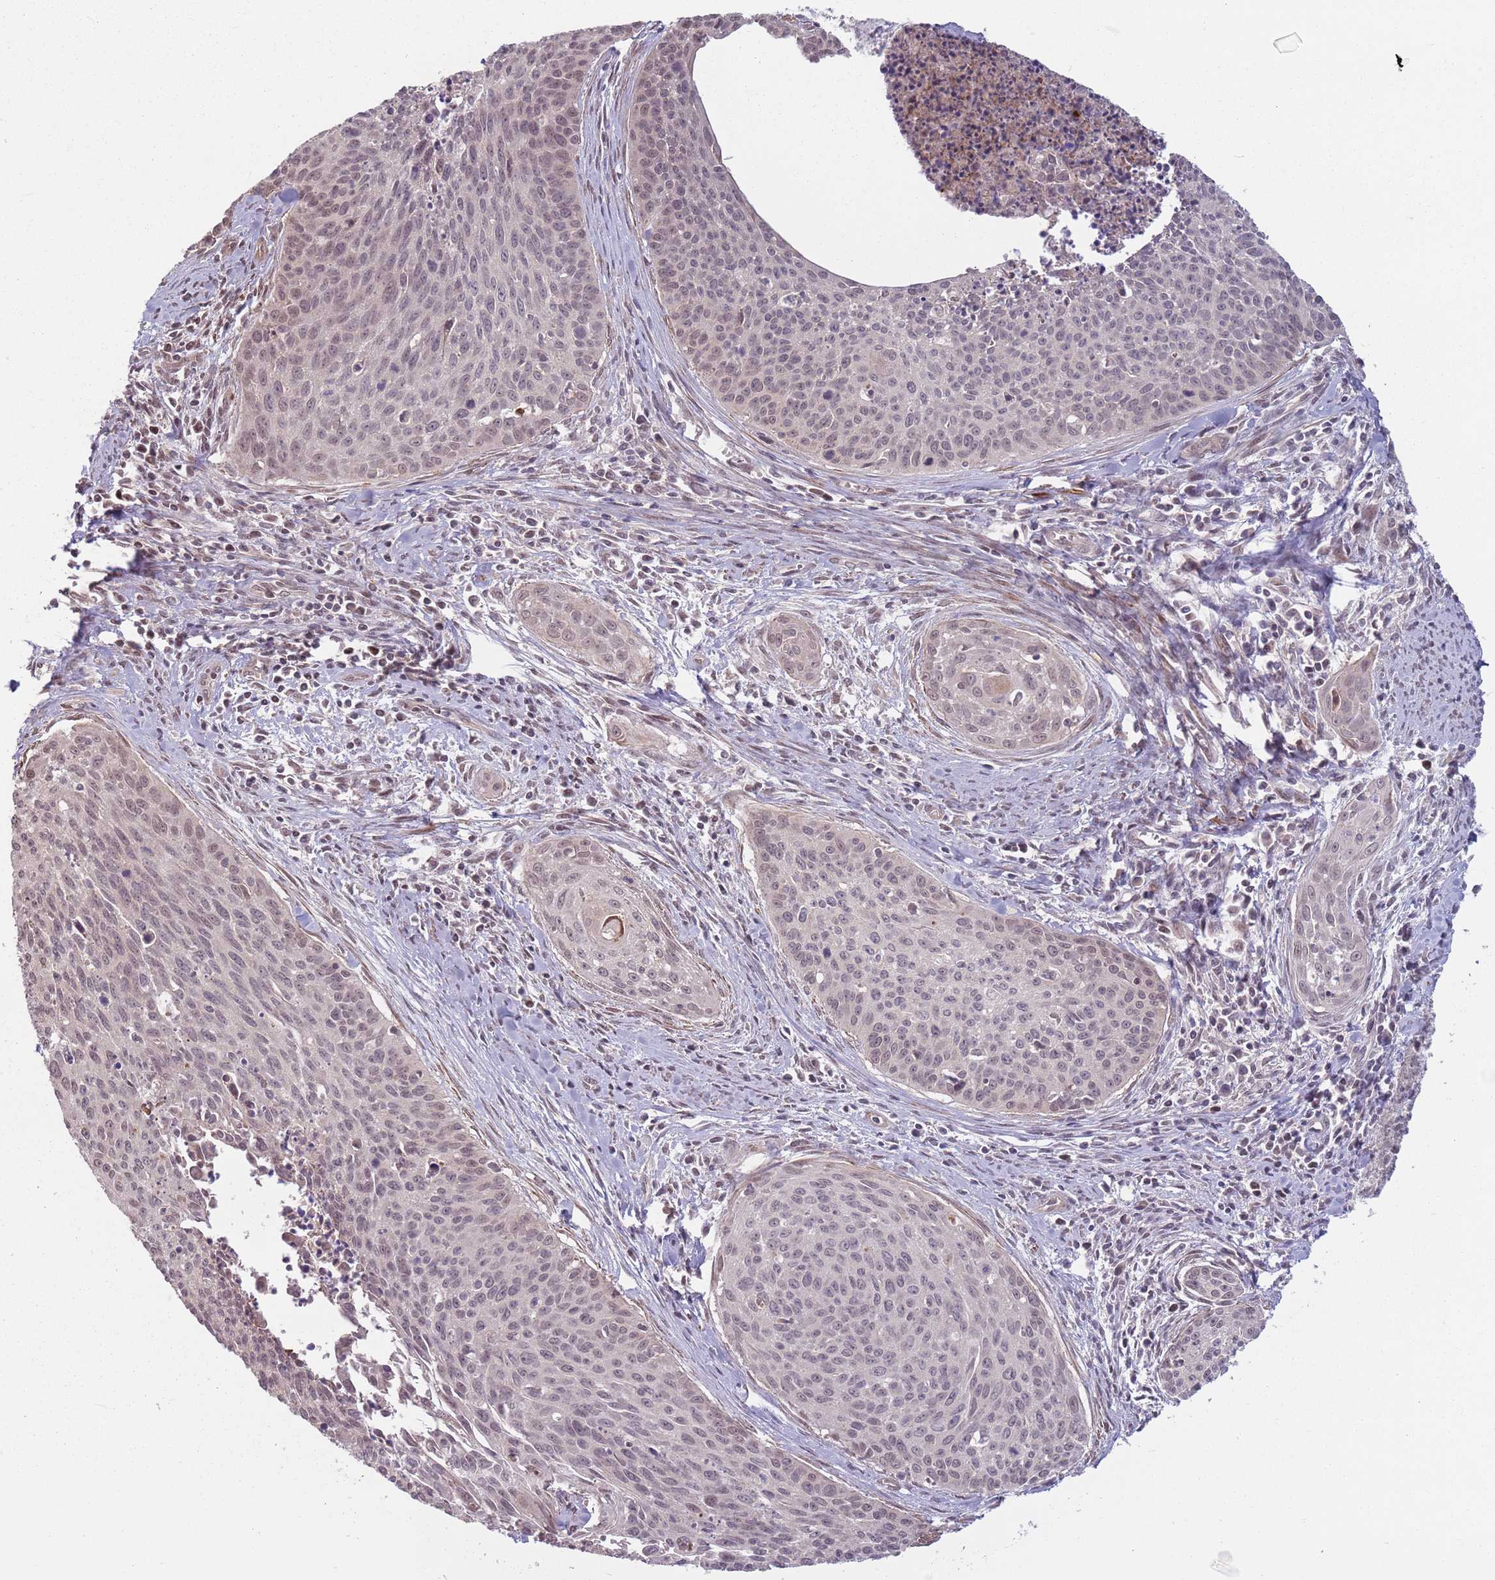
{"staining": {"intensity": "negative", "quantity": "none", "location": "none"}, "tissue": "cervical cancer", "cell_type": "Tumor cells", "image_type": "cancer", "snomed": [{"axis": "morphology", "description": "Squamous cell carcinoma, NOS"}, {"axis": "topography", "description": "Cervix"}], "caption": "A high-resolution photomicrograph shows IHC staining of cervical squamous cell carcinoma, which shows no significant expression in tumor cells. Nuclei are stained in blue.", "gene": "CCDC154", "patient": {"sex": "female", "age": 55}}